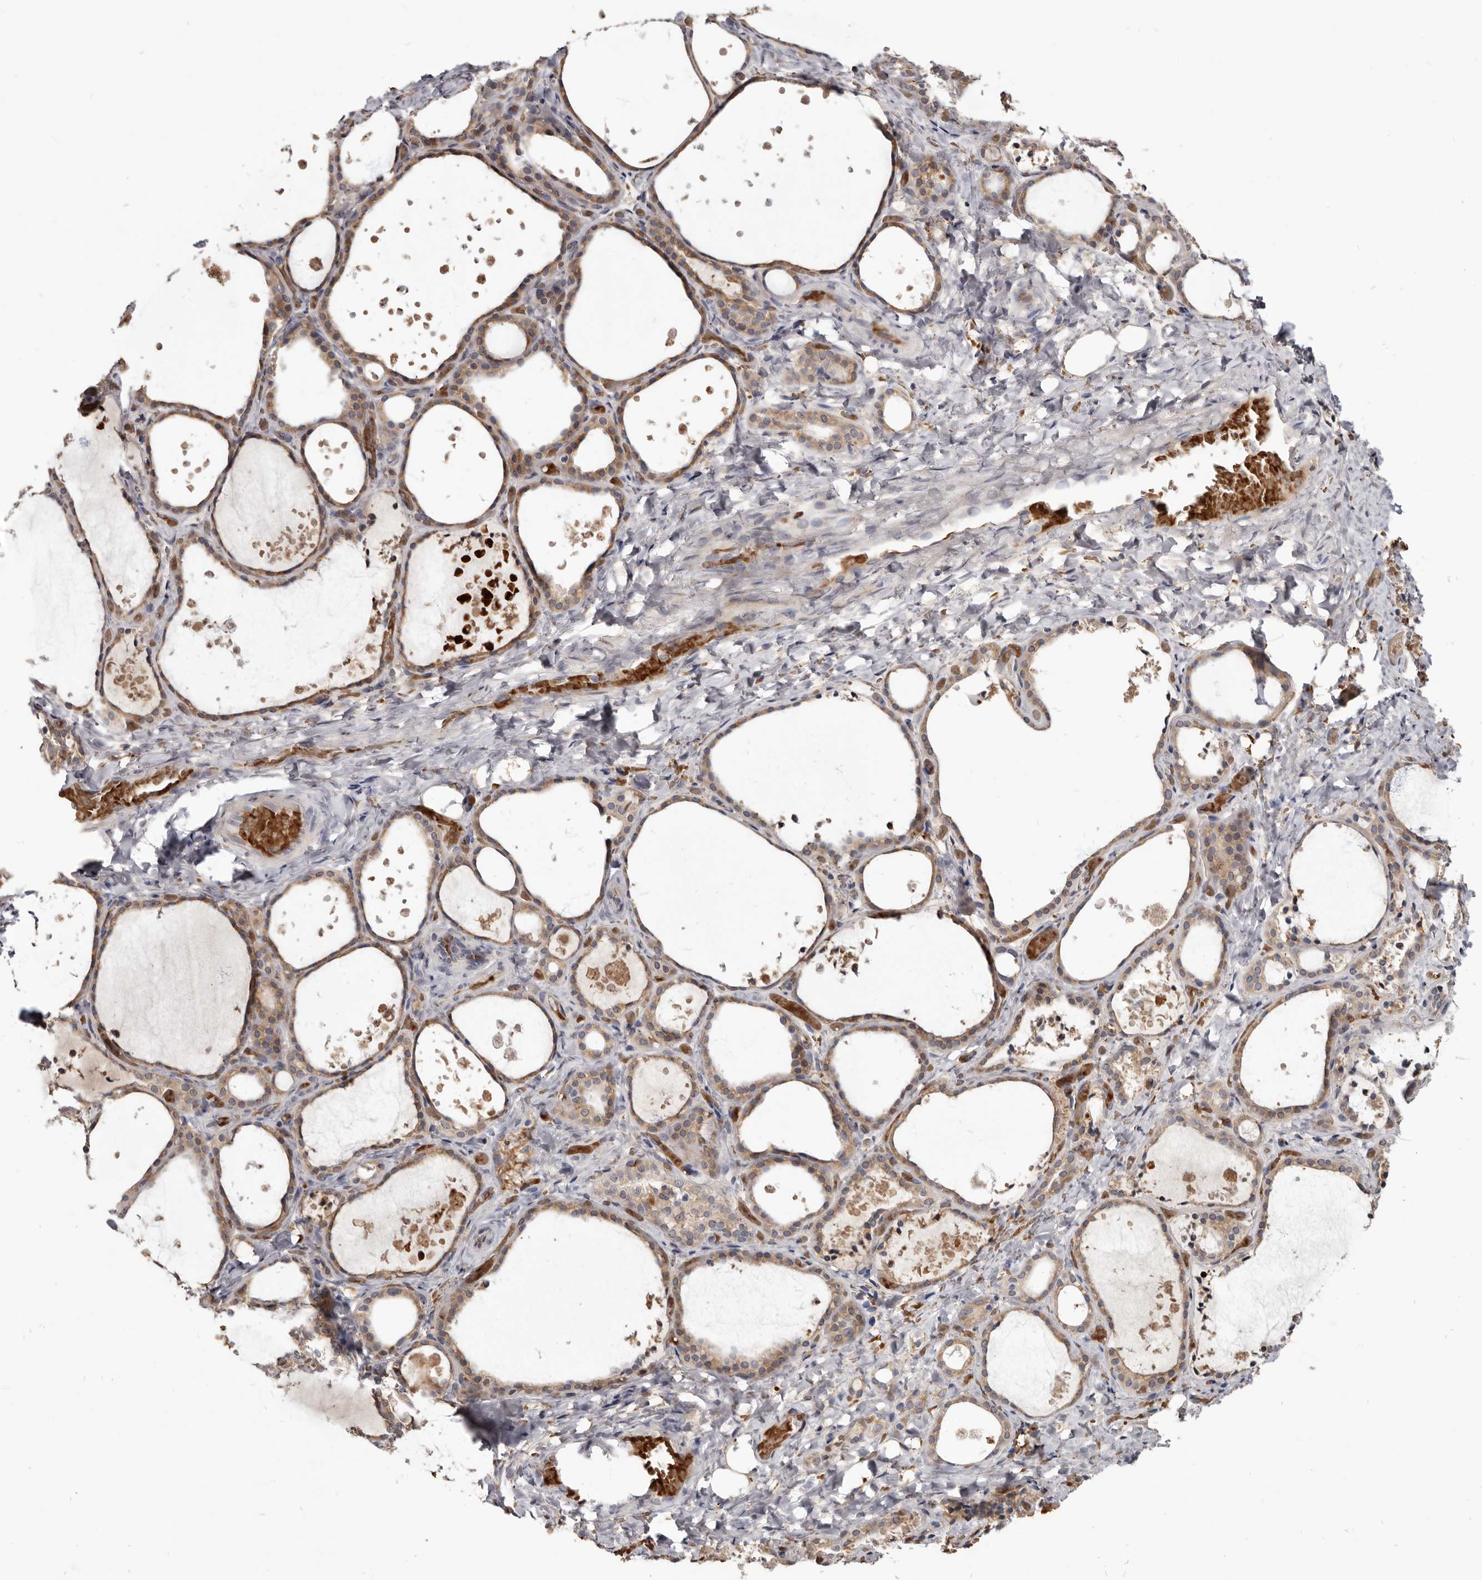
{"staining": {"intensity": "moderate", "quantity": ">75%", "location": "cytoplasmic/membranous"}, "tissue": "thyroid gland", "cell_type": "Glandular cells", "image_type": "normal", "snomed": [{"axis": "morphology", "description": "Normal tissue, NOS"}, {"axis": "topography", "description": "Thyroid gland"}], "caption": "The immunohistochemical stain labels moderate cytoplasmic/membranous expression in glandular cells of unremarkable thyroid gland. The staining was performed using DAB to visualize the protein expression in brown, while the nuclei were stained in blue with hematoxylin (Magnification: 20x).", "gene": "NENF", "patient": {"sex": "female", "age": 44}}